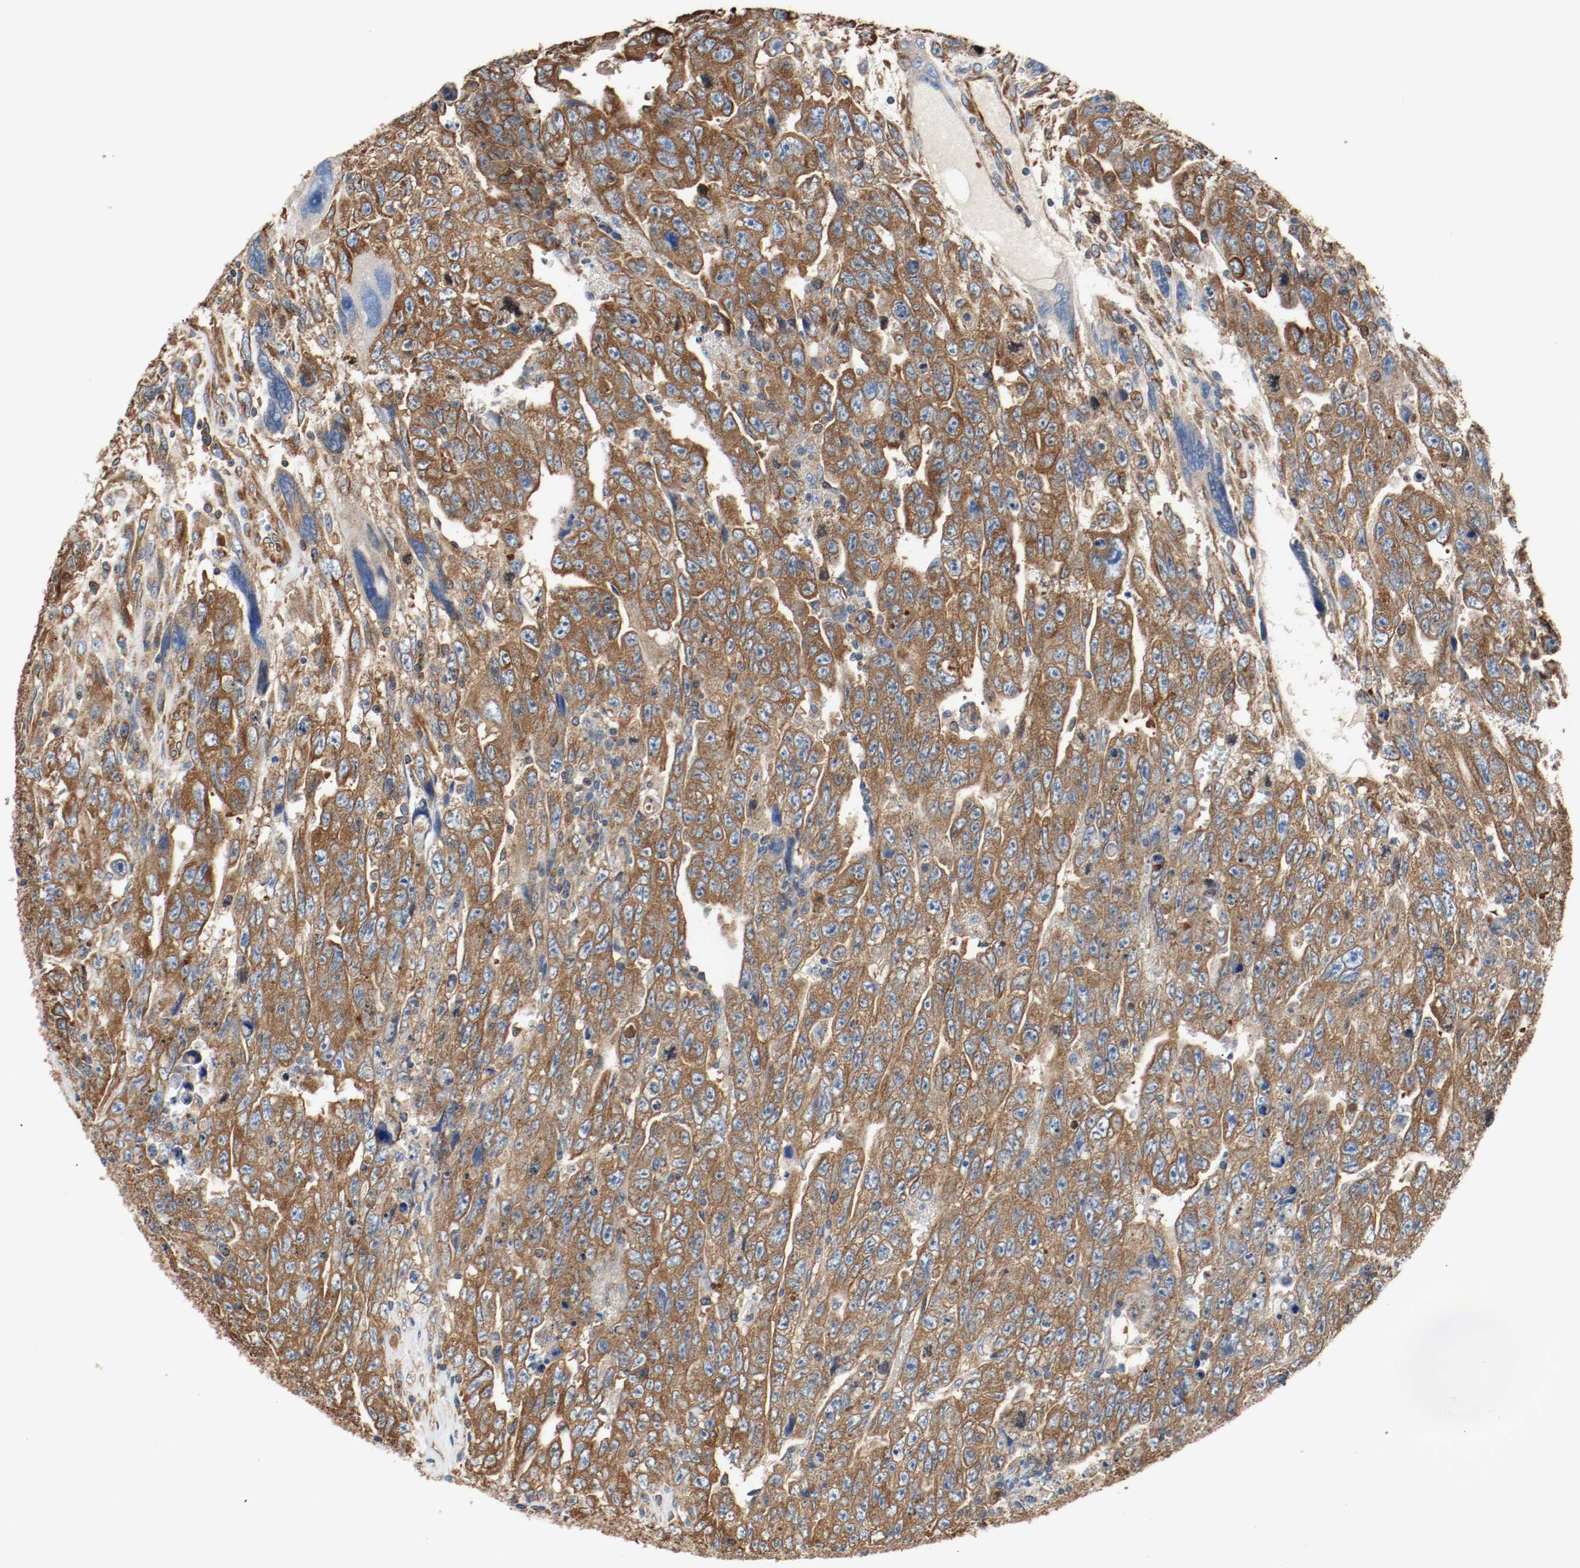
{"staining": {"intensity": "moderate", "quantity": ">75%", "location": "cytoplasmic/membranous"}, "tissue": "testis cancer", "cell_type": "Tumor cells", "image_type": "cancer", "snomed": [{"axis": "morphology", "description": "Carcinoma, Embryonal, NOS"}, {"axis": "topography", "description": "Testis"}], "caption": "Immunohistochemistry image of neoplastic tissue: embryonal carcinoma (testis) stained using IHC demonstrates medium levels of moderate protein expression localized specifically in the cytoplasmic/membranous of tumor cells, appearing as a cytoplasmic/membranous brown color.", "gene": "TUBA3D", "patient": {"sex": "male", "age": 28}}